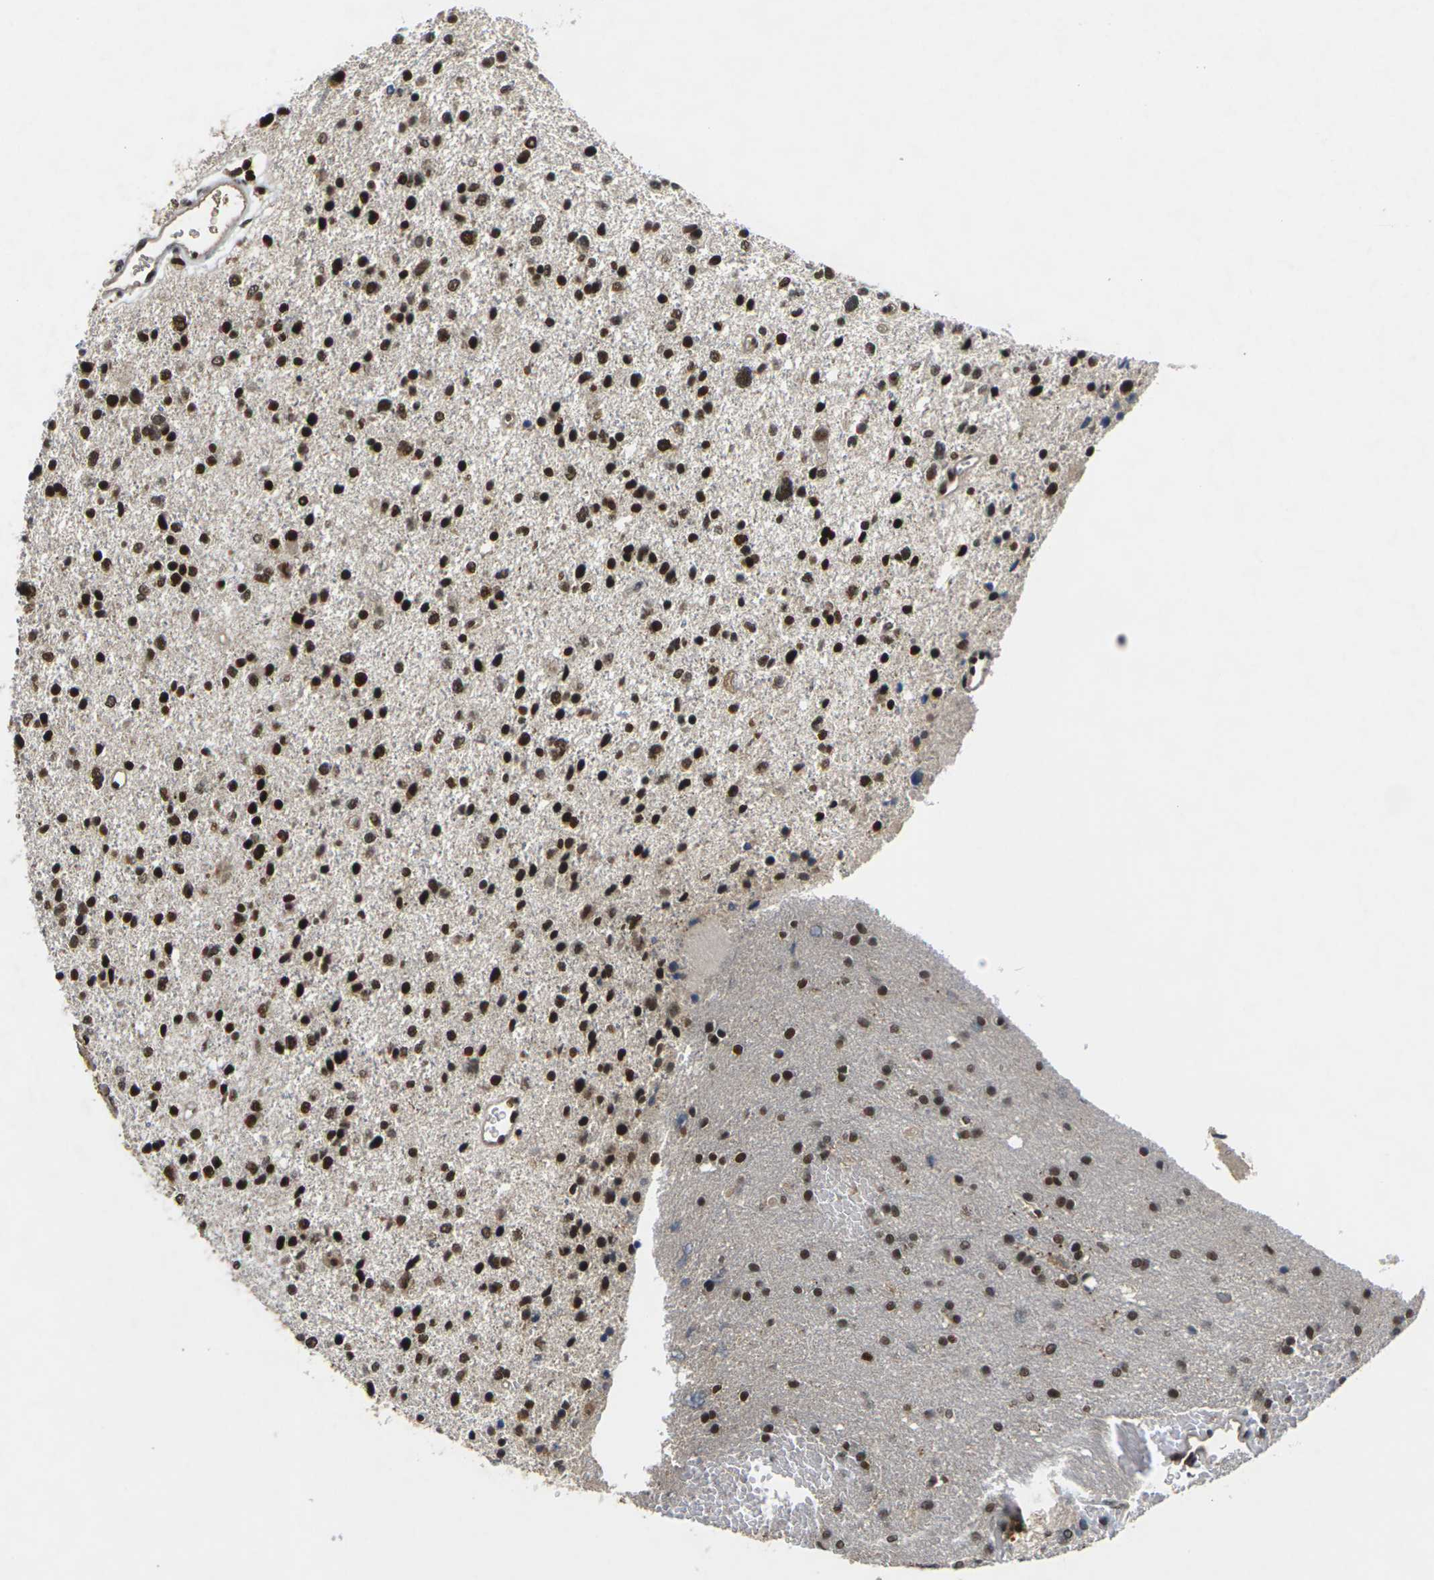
{"staining": {"intensity": "strong", "quantity": ">75%", "location": "nuclear"}, "tissue": "glioma", "cell_type": "Tumor cells", "image_type": "cancer", "snomed": [{"axis": "morphology", "description": "Glioma, malignant, Low grade"}, {"axis": "topography", "description": "Brain"}], "caption": "DAB (3,3'-diaminobenzidine) immunohistochemical staining of glioma shows strong nuclear protein expression in about >75% of tumor cells.", "gene": "NELFA", "patient": {"sex": "female", "age": 37}}